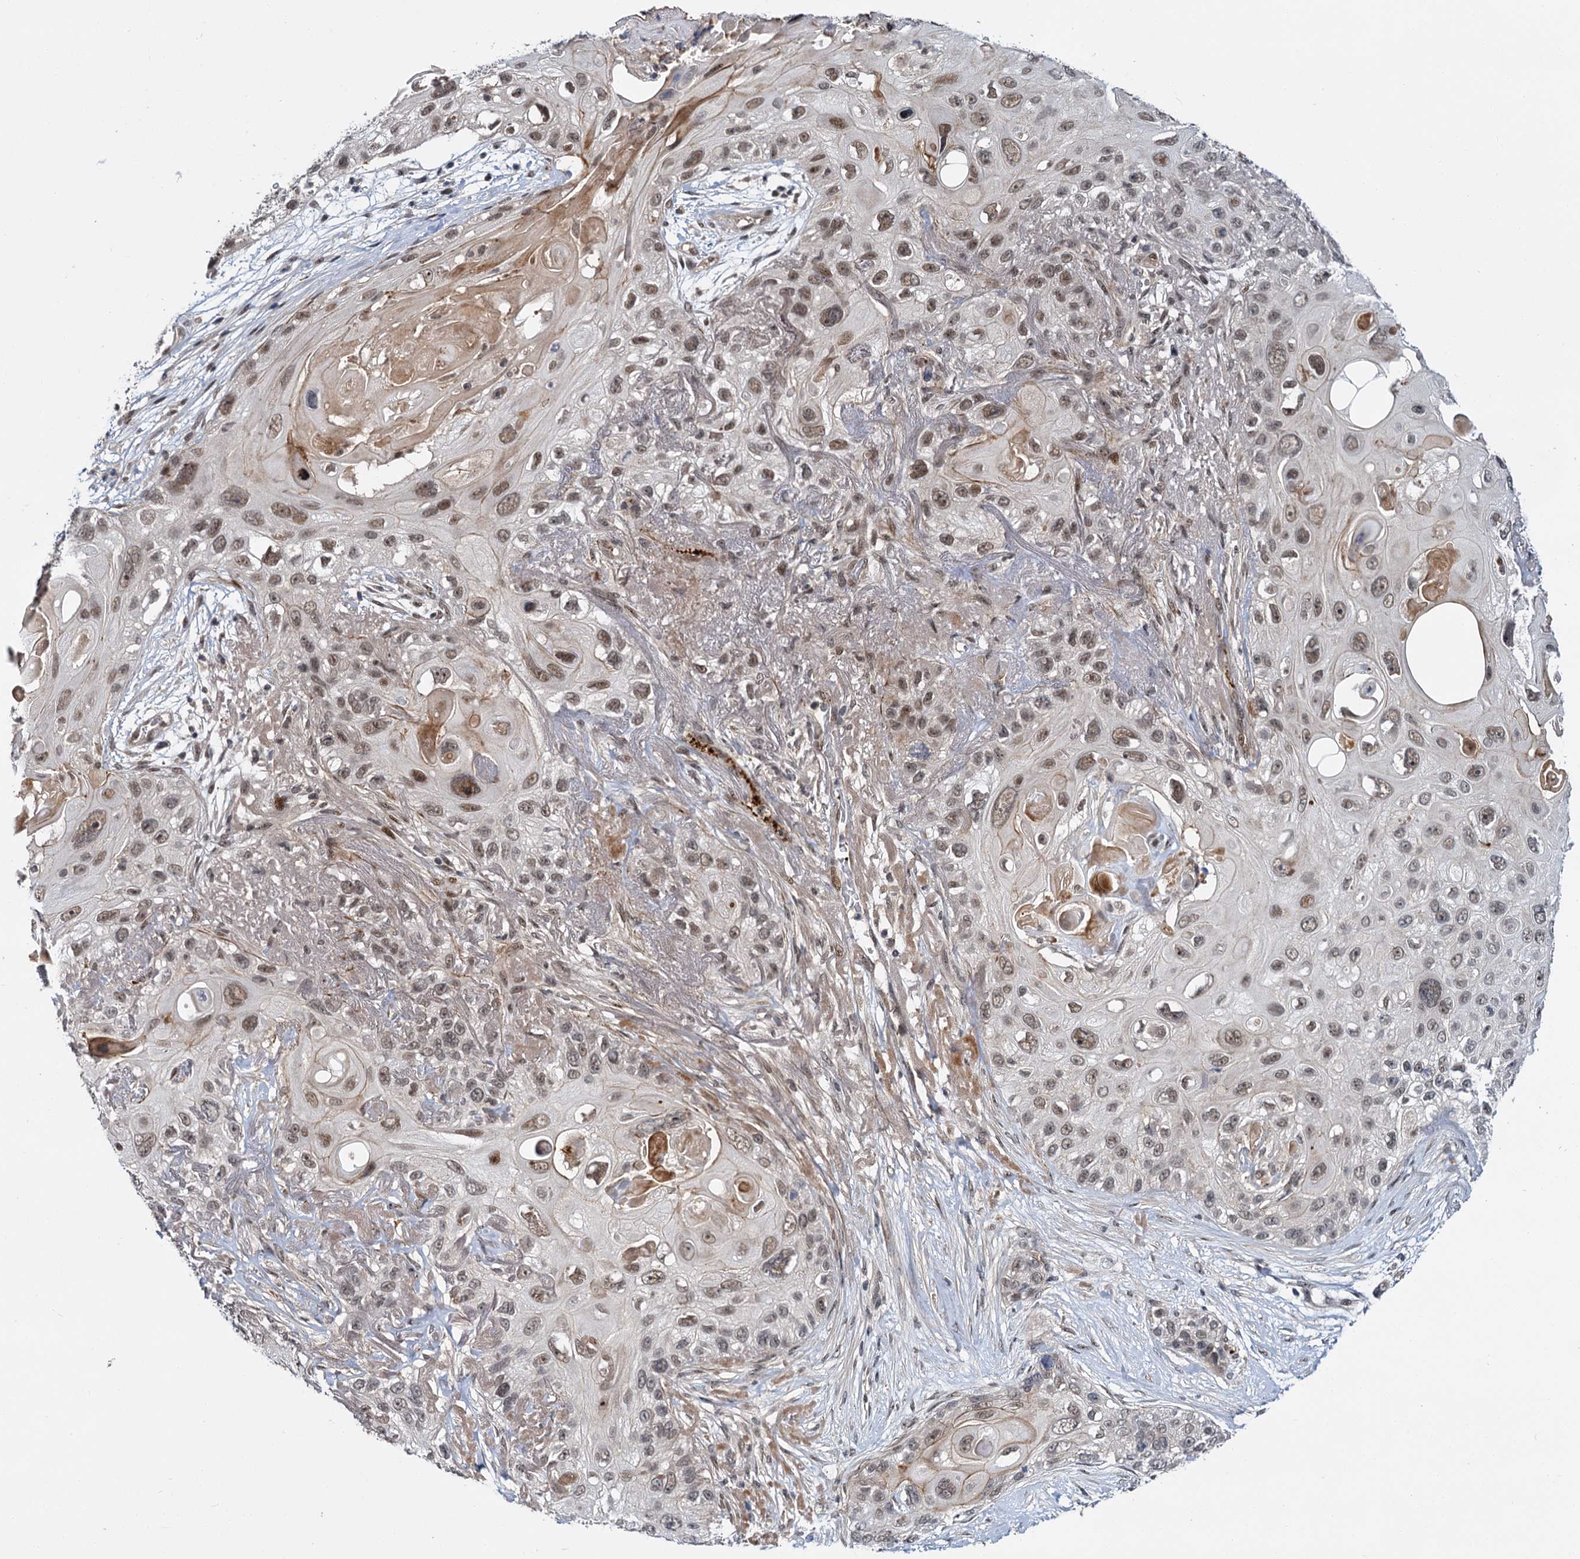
{"staining": {"intensity": "moderate", "quantity": ">75%", "location": "nuclear"}, "tissue": "skin cancer", "cell_type": "Tumor cells", "image_type": "cancer", "snomed": [{"axis": "morphology", "description": "Normal tissue, NOS"}, {"axis": "morphology", "description": "Squamous cell carcinoma, NOS"}, {"axis": "topography", "description": "Skin"}], "caption": "Protein staining displays moderate nuclear positivity in approximately >75% of tumor cells in skin cancer.", "gene": "MBD6", "patient": {"sex": "male", "age": 72}}